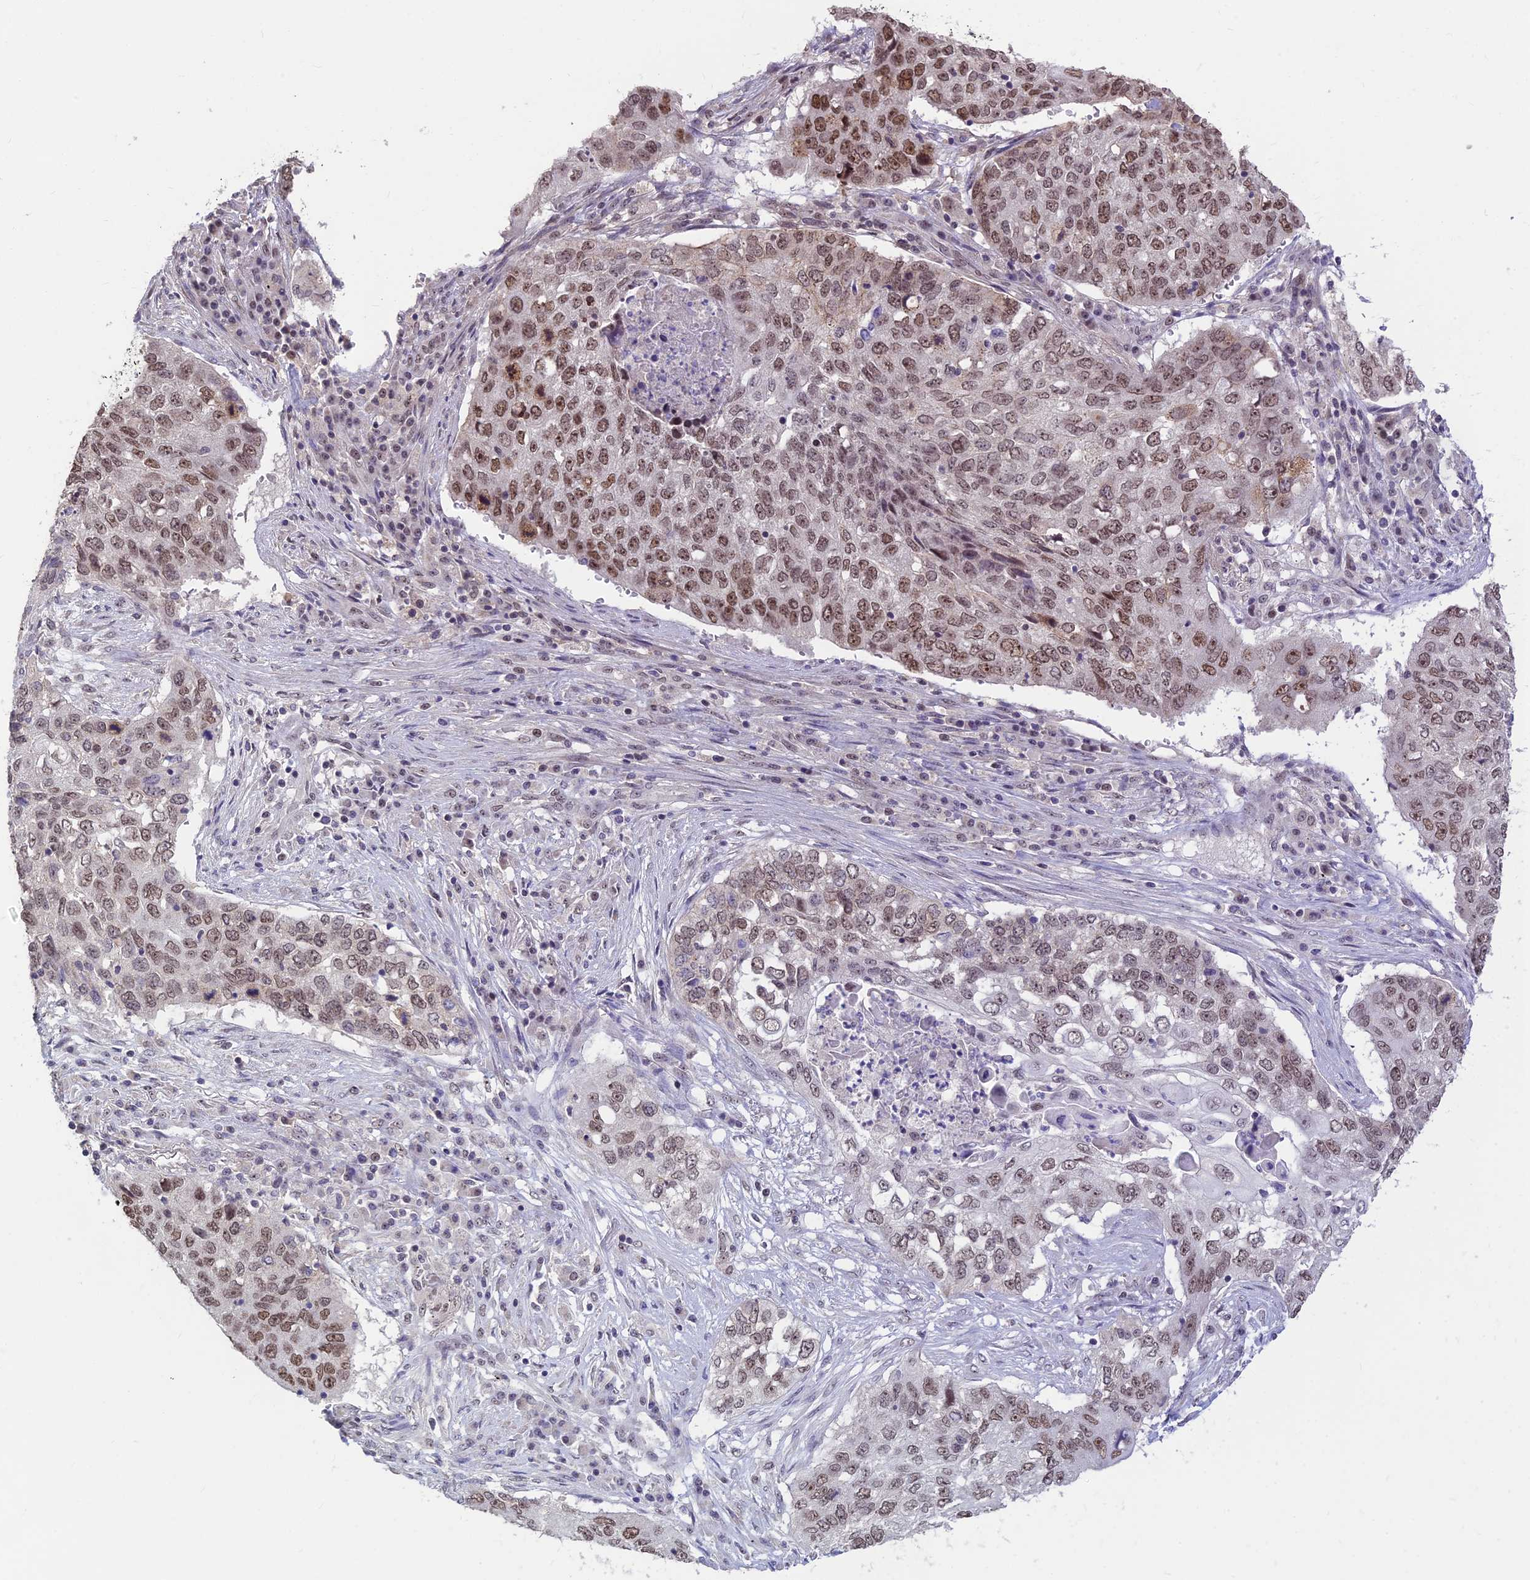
{"staining": {"intensity": "moderate", "quantity": ">75%", "location": "nuclear"}, "tissue": "lung cancer", "cell_type": "Tumor cells", "image_type": "cancer", "snomed": [{"axis": "morphology", "description": "Squamous cell carcinoma, NOS"}, {"axis": "topography", "description": "Lung"}], "caption": "Human lung cancer (squamous cell carcinoma) stained for a protein (brown) exhibits moderate nuclear positive positivity in about >75% of tumor cells.", "gene": "POLR1G", "patient": {"sex": "female", "age": 63}}